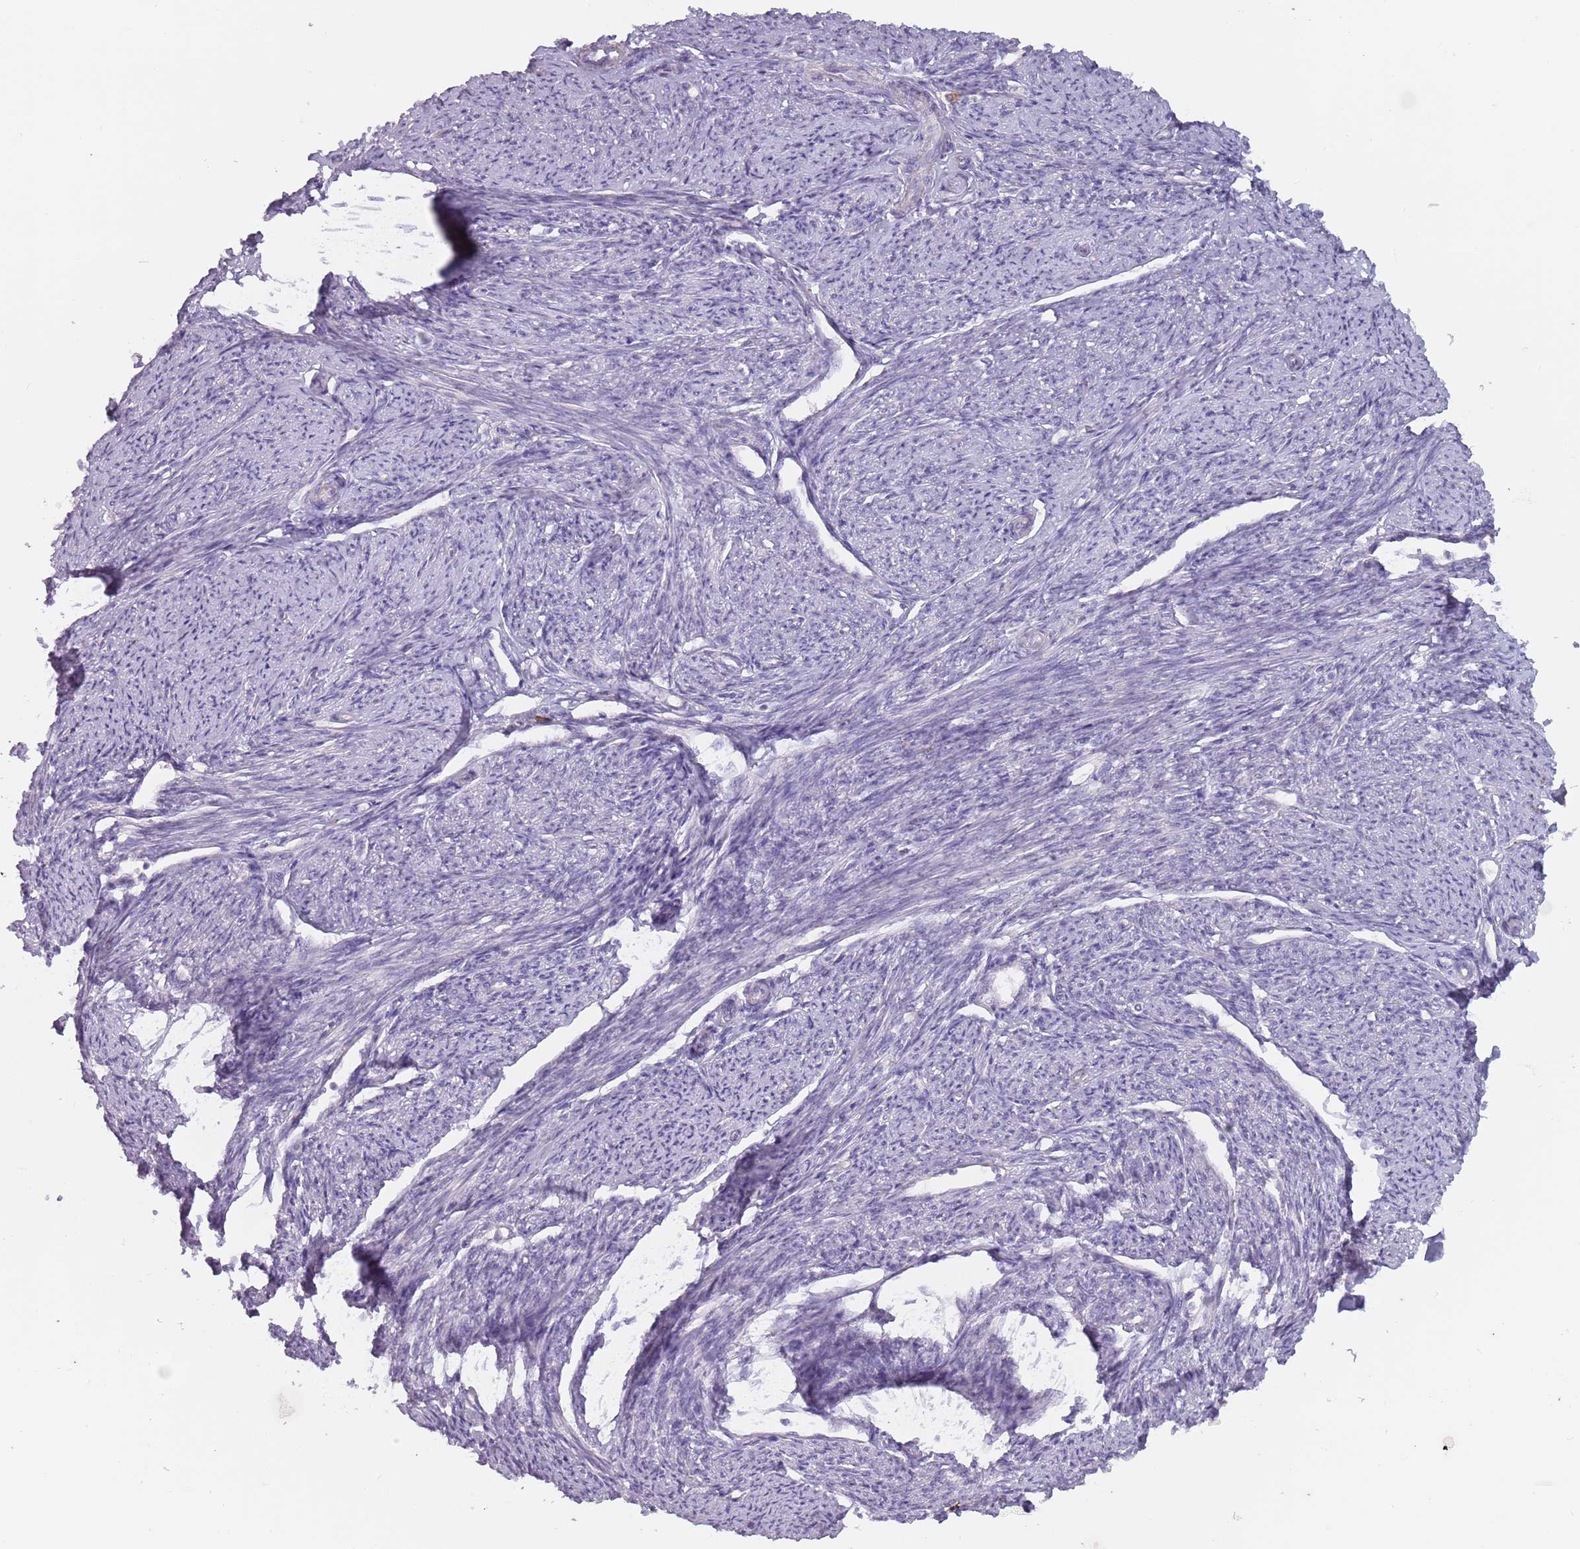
{"staining": {"intensity": "negative", "quantity": "none", "location": "none"}, "tissue": "smooth muscle", "cell_type": "Smooth muscle cells", "image_type": "normal", "snomed": [{"axis": "morphology", "description": "Normal tissue, NOS"}, {"axis": "topography", "description": "Smooth muscle"}, {"axis": "topography", "description": "Uterus"}], "caption": "This image is of unremarkable smooth muscle stained with immunohistochemistry (IHC) to label a protein in brown with the nuclei are counter-stained blue. There is no positivity in smooth muscle cells.", "gene": "DXO", "patient": {"sex": "female", "age": 59}}